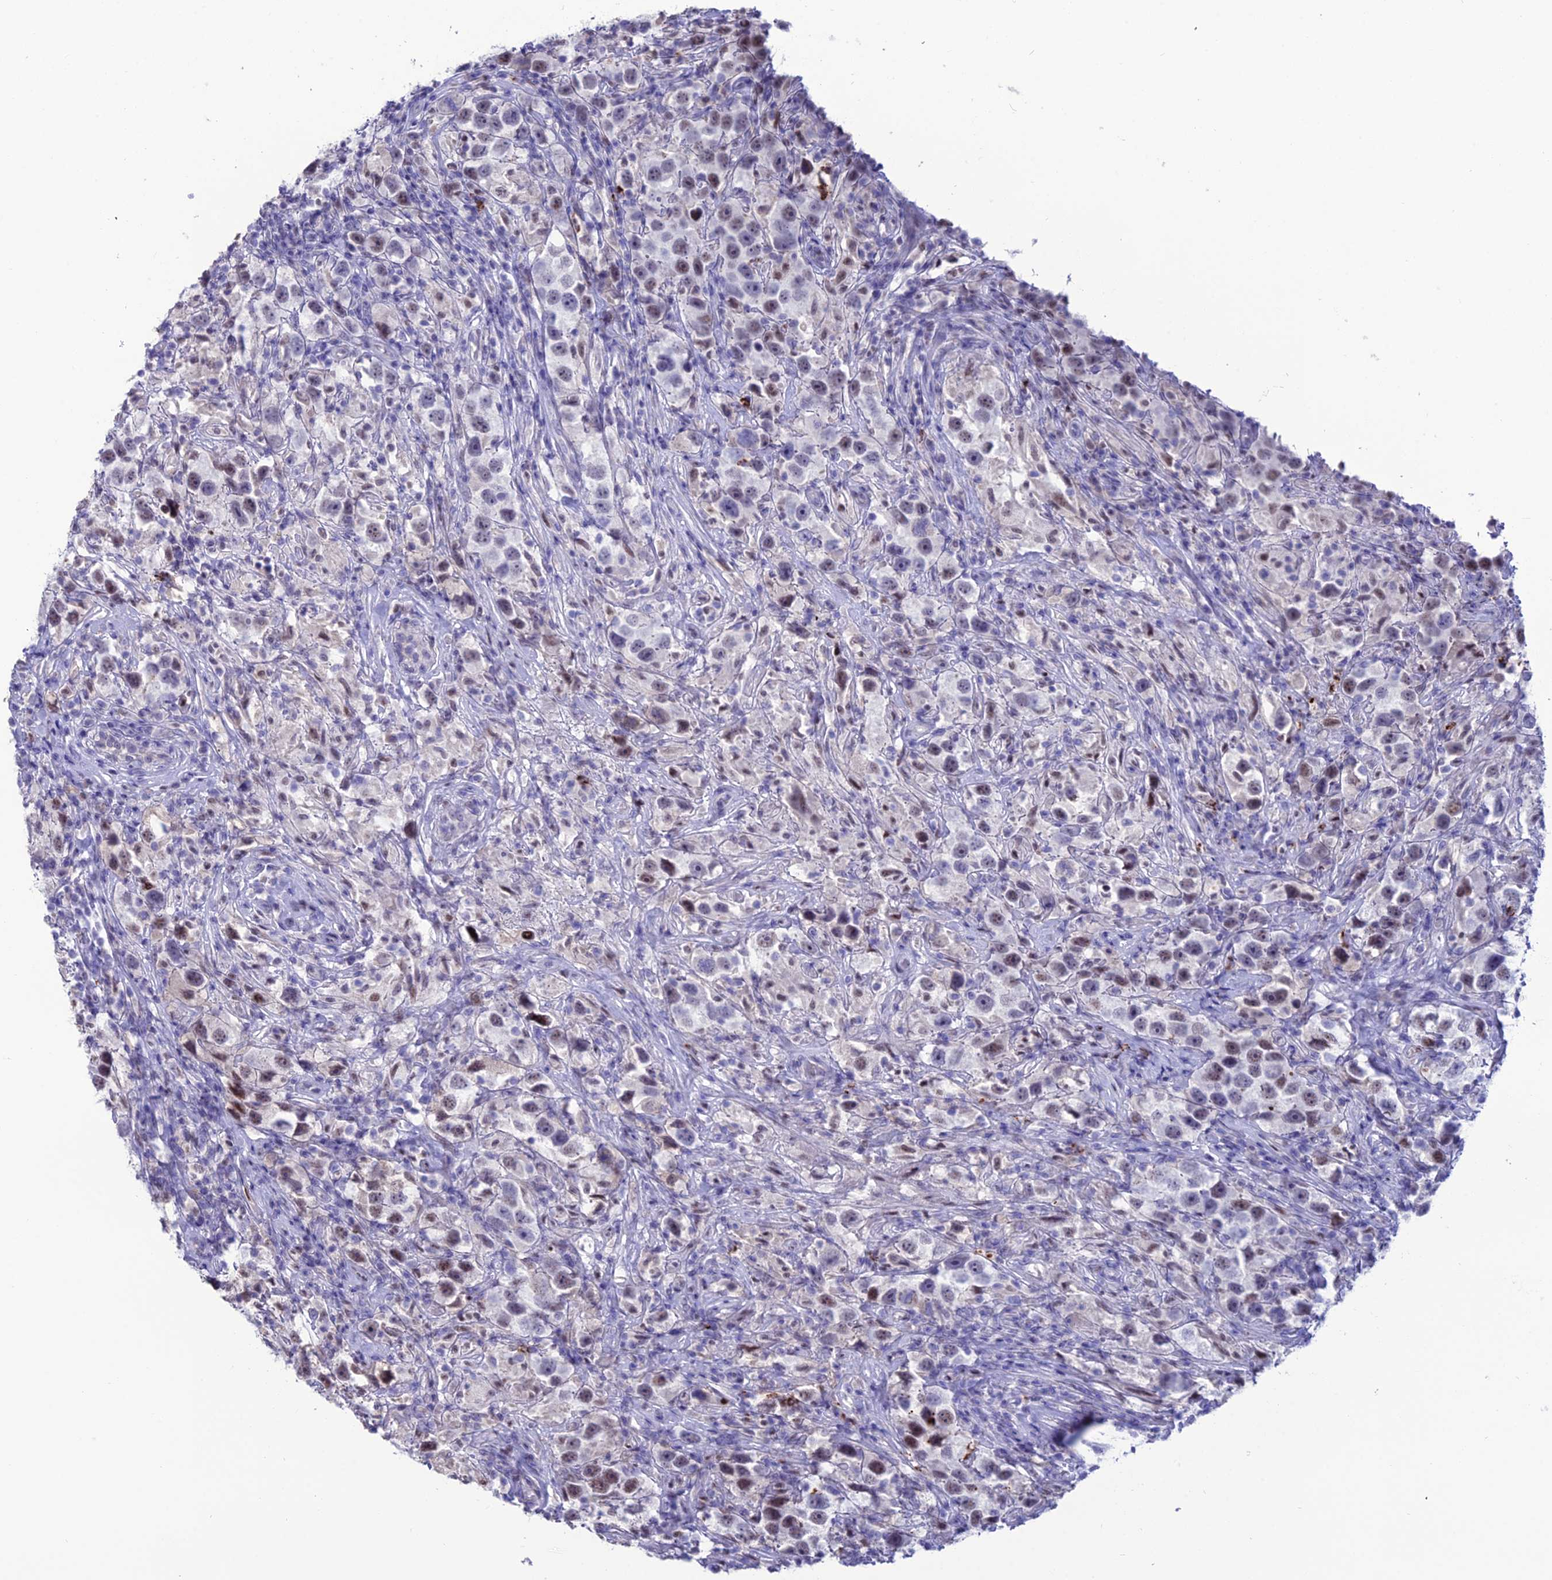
{"staining": {"intensity": "weak", "quantity": "25%-75%", "location": "nuclear"}, "tissue": "testis cancer", "cell_type": "Tumor cells", "image_type": "cancer", "snomed": [{"axis": "morphology", "description": "Seminoma, NOS"}, {"axis": "topography", "description": "Testis"}], "caption": "Immunohistochemical staining of human testis seminoma reveals low levels of weak nuclear positivity in approximately 25%-75% of tumor cells.", "gene": "MFSD2B", "patient": {"sex": "male", "age": 49}}